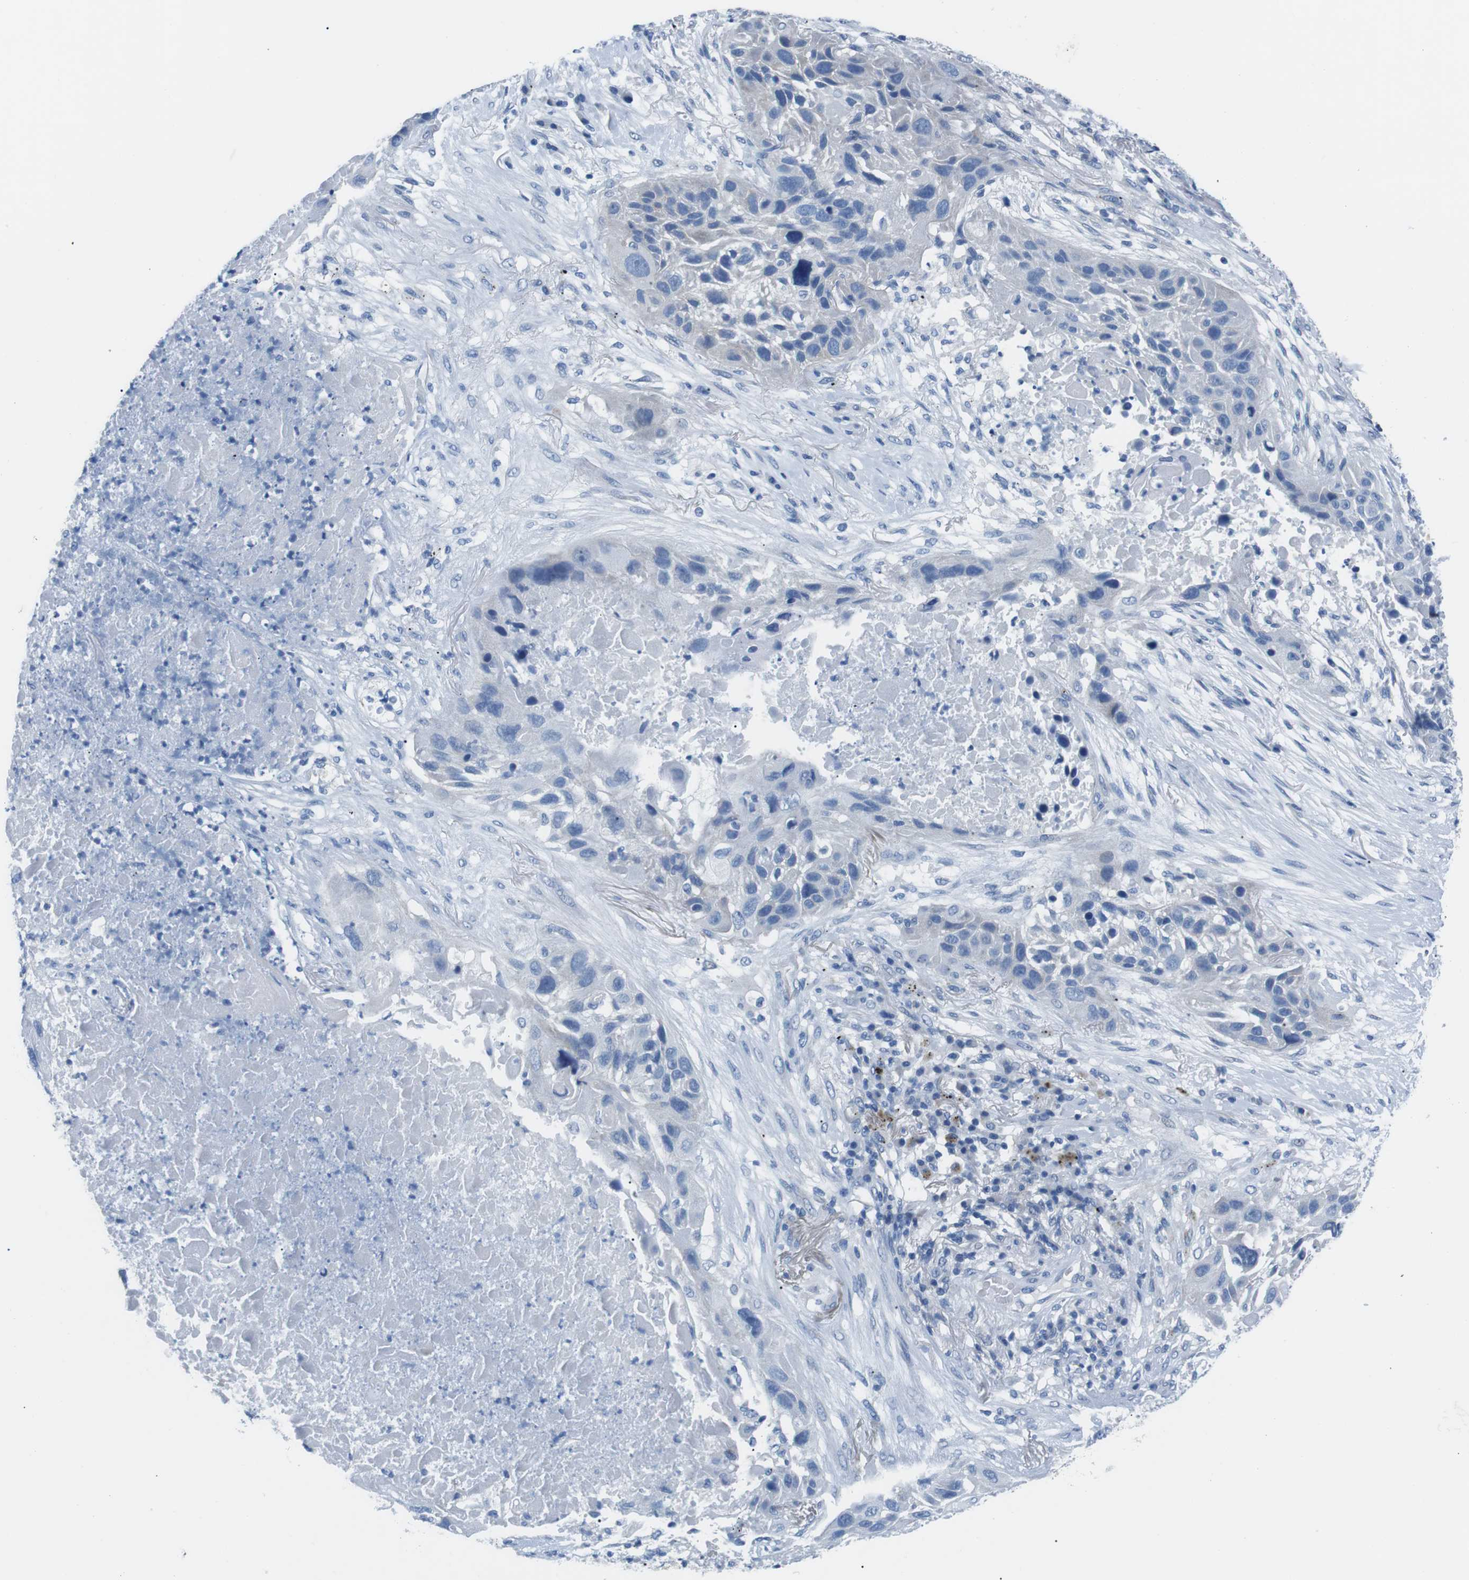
{"staining": {"intensity": "negative", "quantity": "none", "location": "none"}, "tissue": "lung cancer", "cell_type": "Tumor cells", "image_type": "cancer", "snomed": [{"axis": "morphology", "description": "Squamous cell carcinoma, NOS"}, {"axis": "topography", "description": "Lung"}], "caption": "Human lung cancer stained for a protein using immunohistochemistry demonstrates no expression in tumor cells.", "gene": "MUC2", "patient": {"sex": "male", "age": 57}}